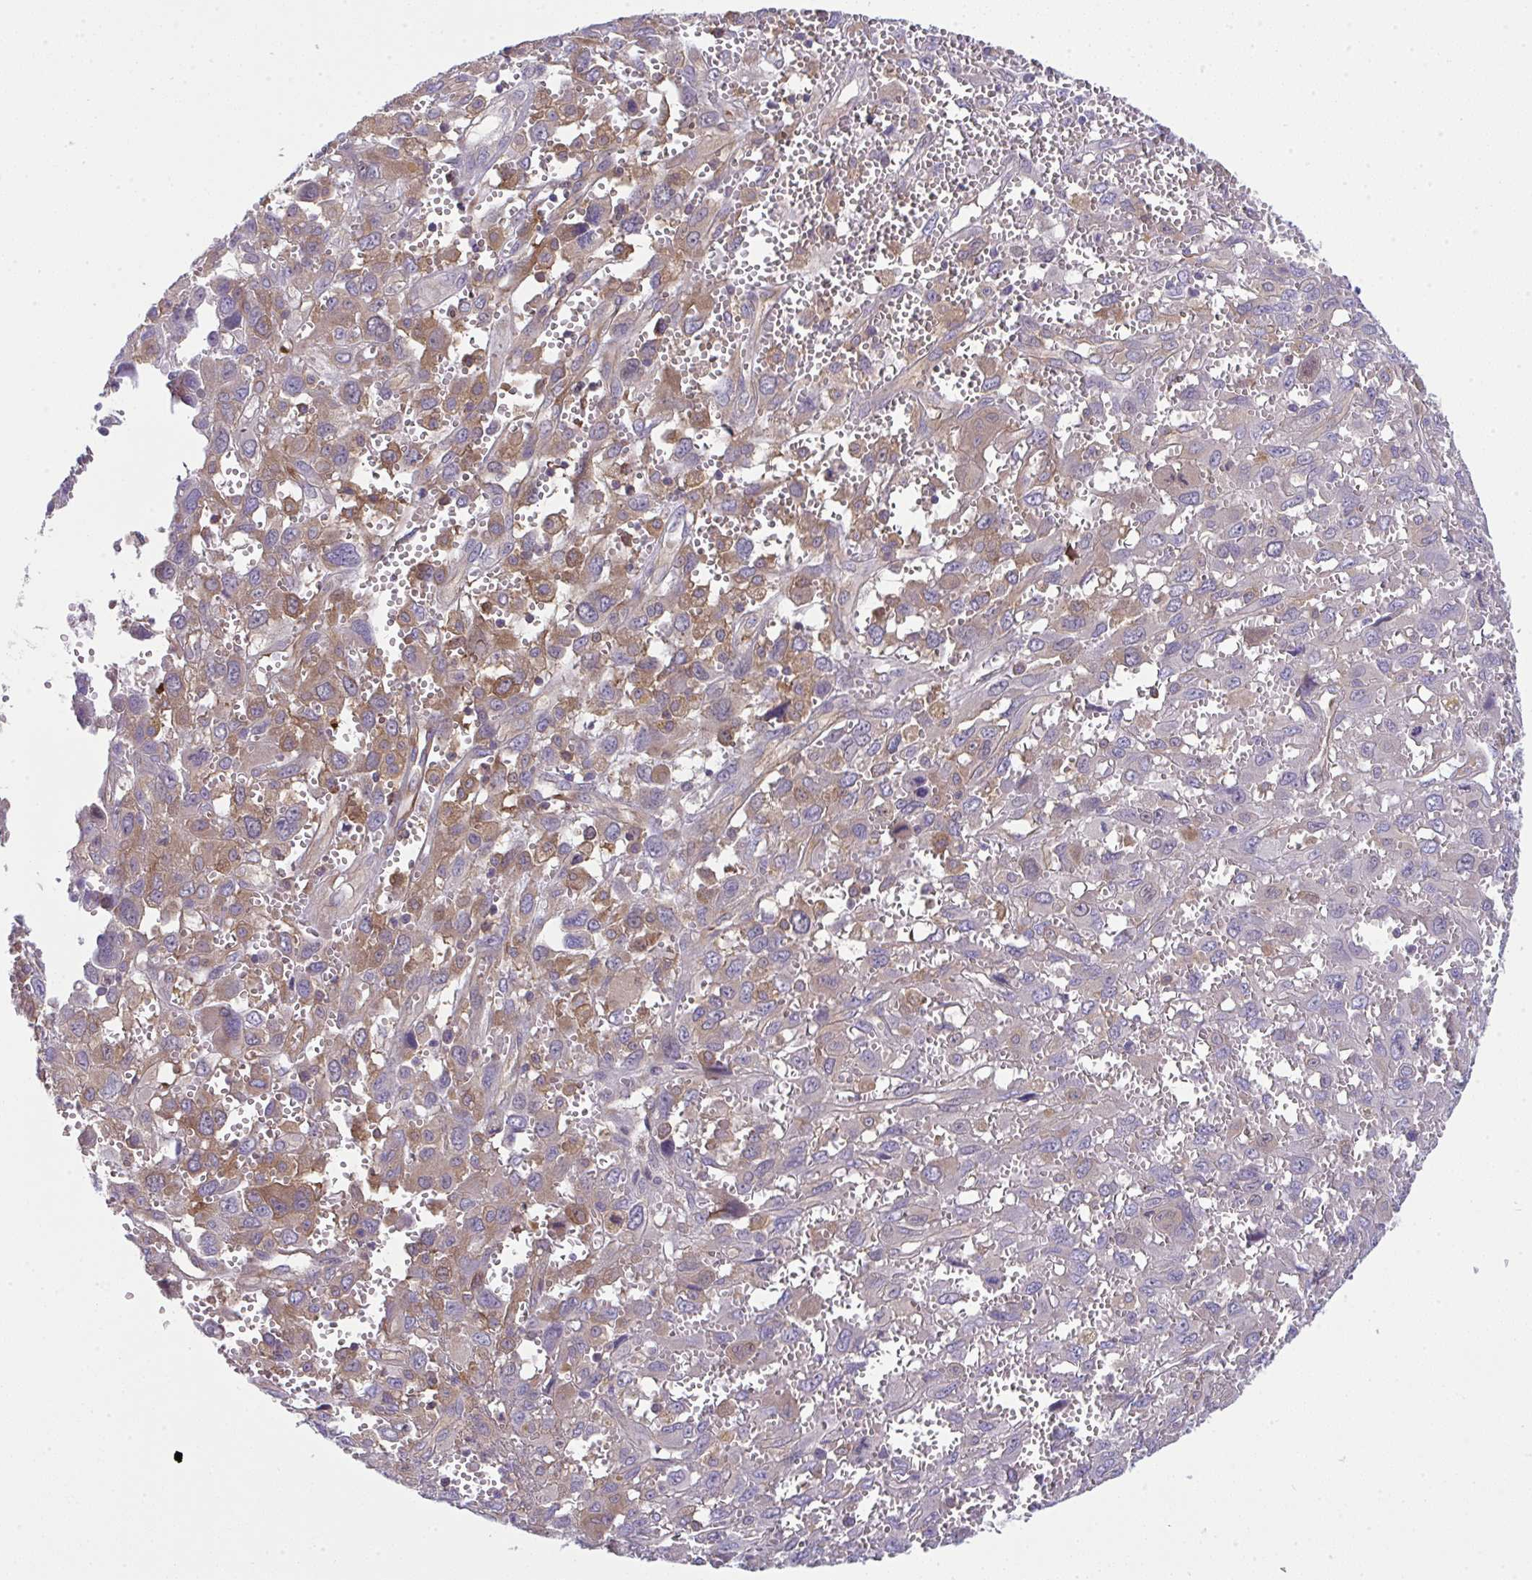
{"staining": {"intensity": "moderate", "quantity": "25%-75%", "location": "cytoplasmic/membranous,nuclear"}, "tissue": "pancreatic cancer", "cell_type": "Tumor cells", "image_type": "cancer", "snomed": [{"axis": "morphology", "description": "Adenocarcinoma, NOS"}, {"axis": "topography", "description": "Pancreas"}], "caption": "Brown immunohistochemical staining in pancreatic cancer shows moderate cytoplasmic/membranous and nuclear expression in approximately 25%-75% of tumor cells. (Stains: DAB (3,3'-diaminobenzidine) in brown, nuclei in blue, Microscopy: brightfield microscopy at high magnification).", "gene": "ALDH16A1", "patient": {"sex": "female", "age": 47}}